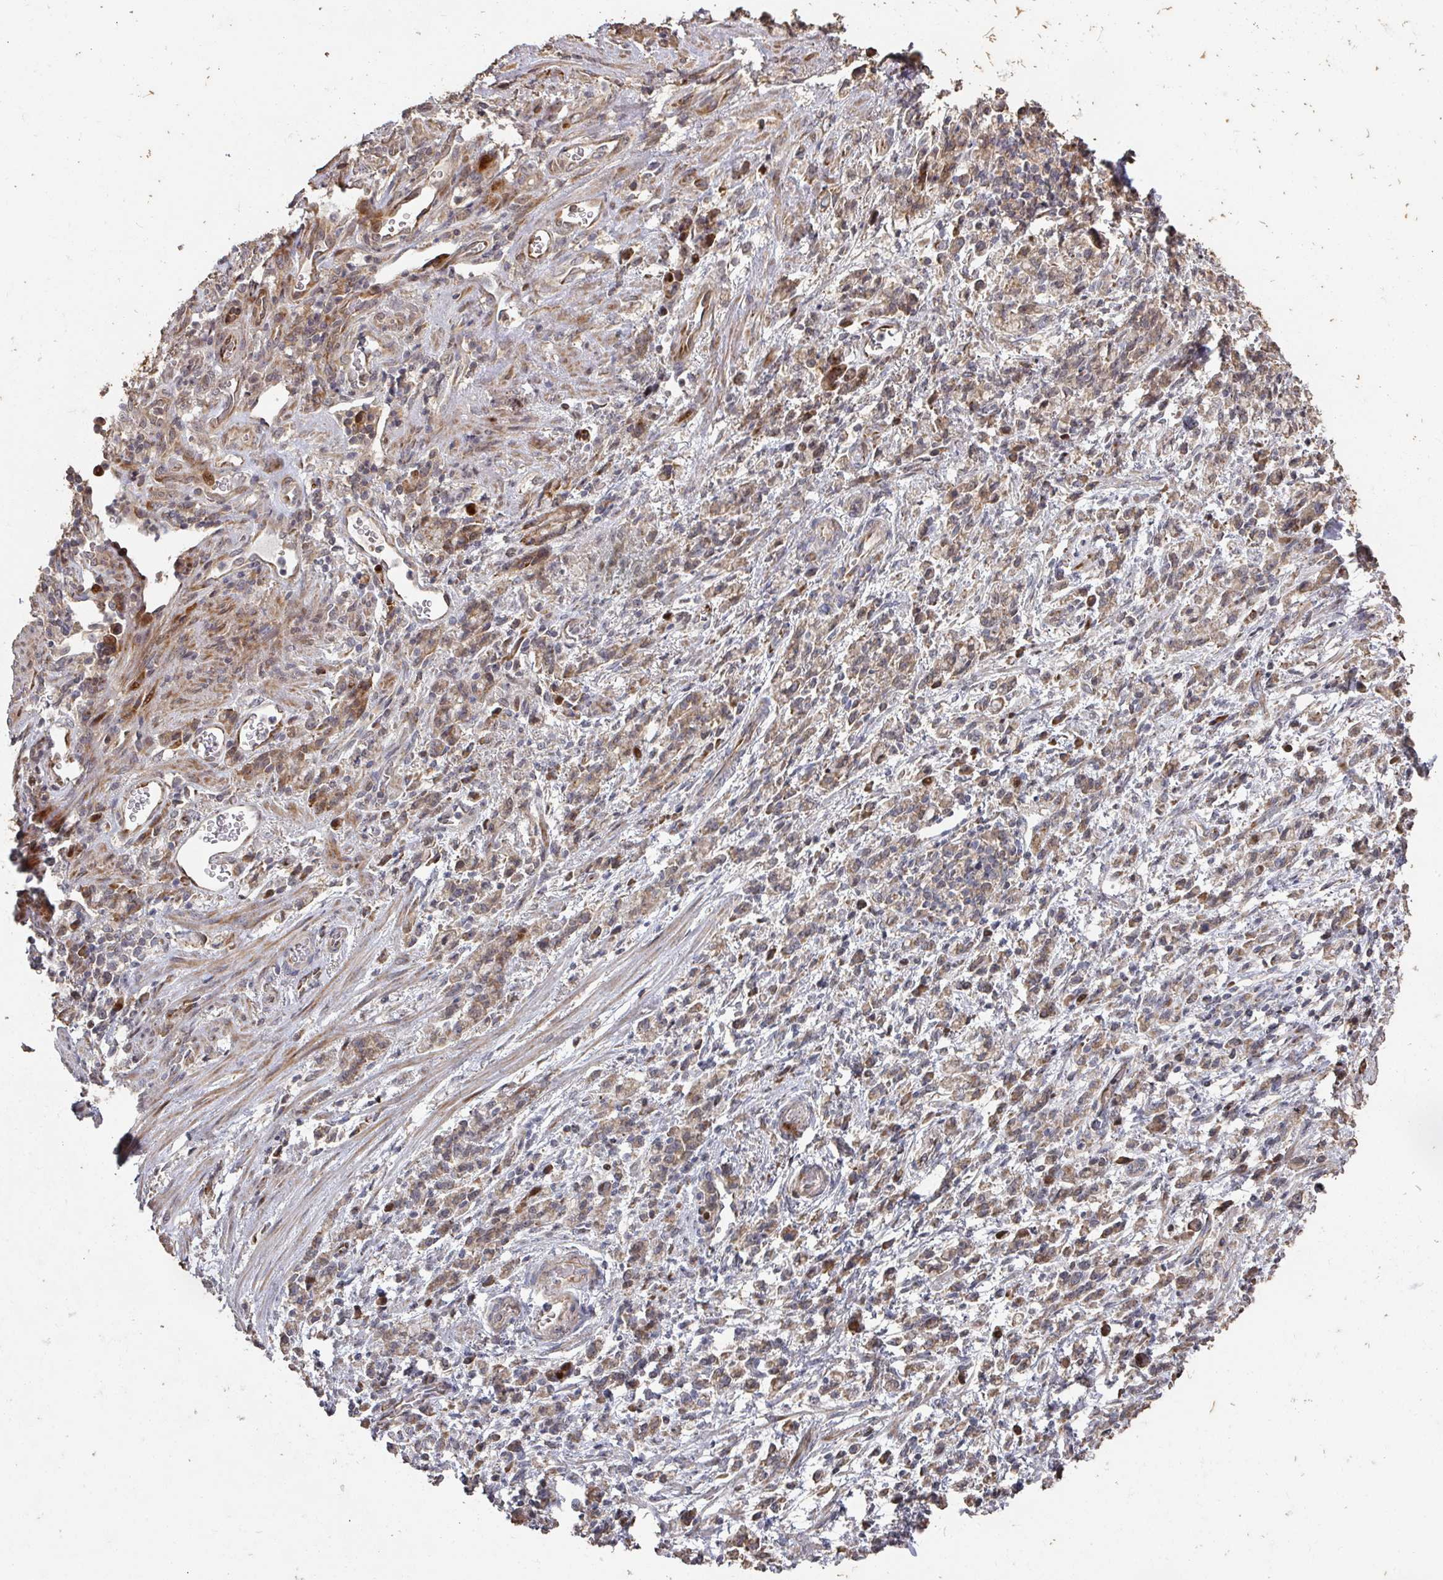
{"staining": {"intensity": "moderate", "quantity": ">75%", "location": "cytoplasmic/membranous"}, "tissue": "stomach cancer", "cell_type": "Tumor cells", "image_type": "cancer", "snomed": [{"axis": "morphology", "description": "Adenocarcinoma, NOS"}, {"axis": "topography", "description": "Stomach"}], "caption": "Protein expression by immunohistochemistry (IHC) exhibits moderate cytoplasmic/membranous staining in about >75% of tumor cells in stomach adenocarcinoma. (DAB (3,3'-diaminobenzidine) = brown stain, brightfield microscopy at high magnification).", "gene": "CA7", "patient": {"sex": "male", "age": 77}}